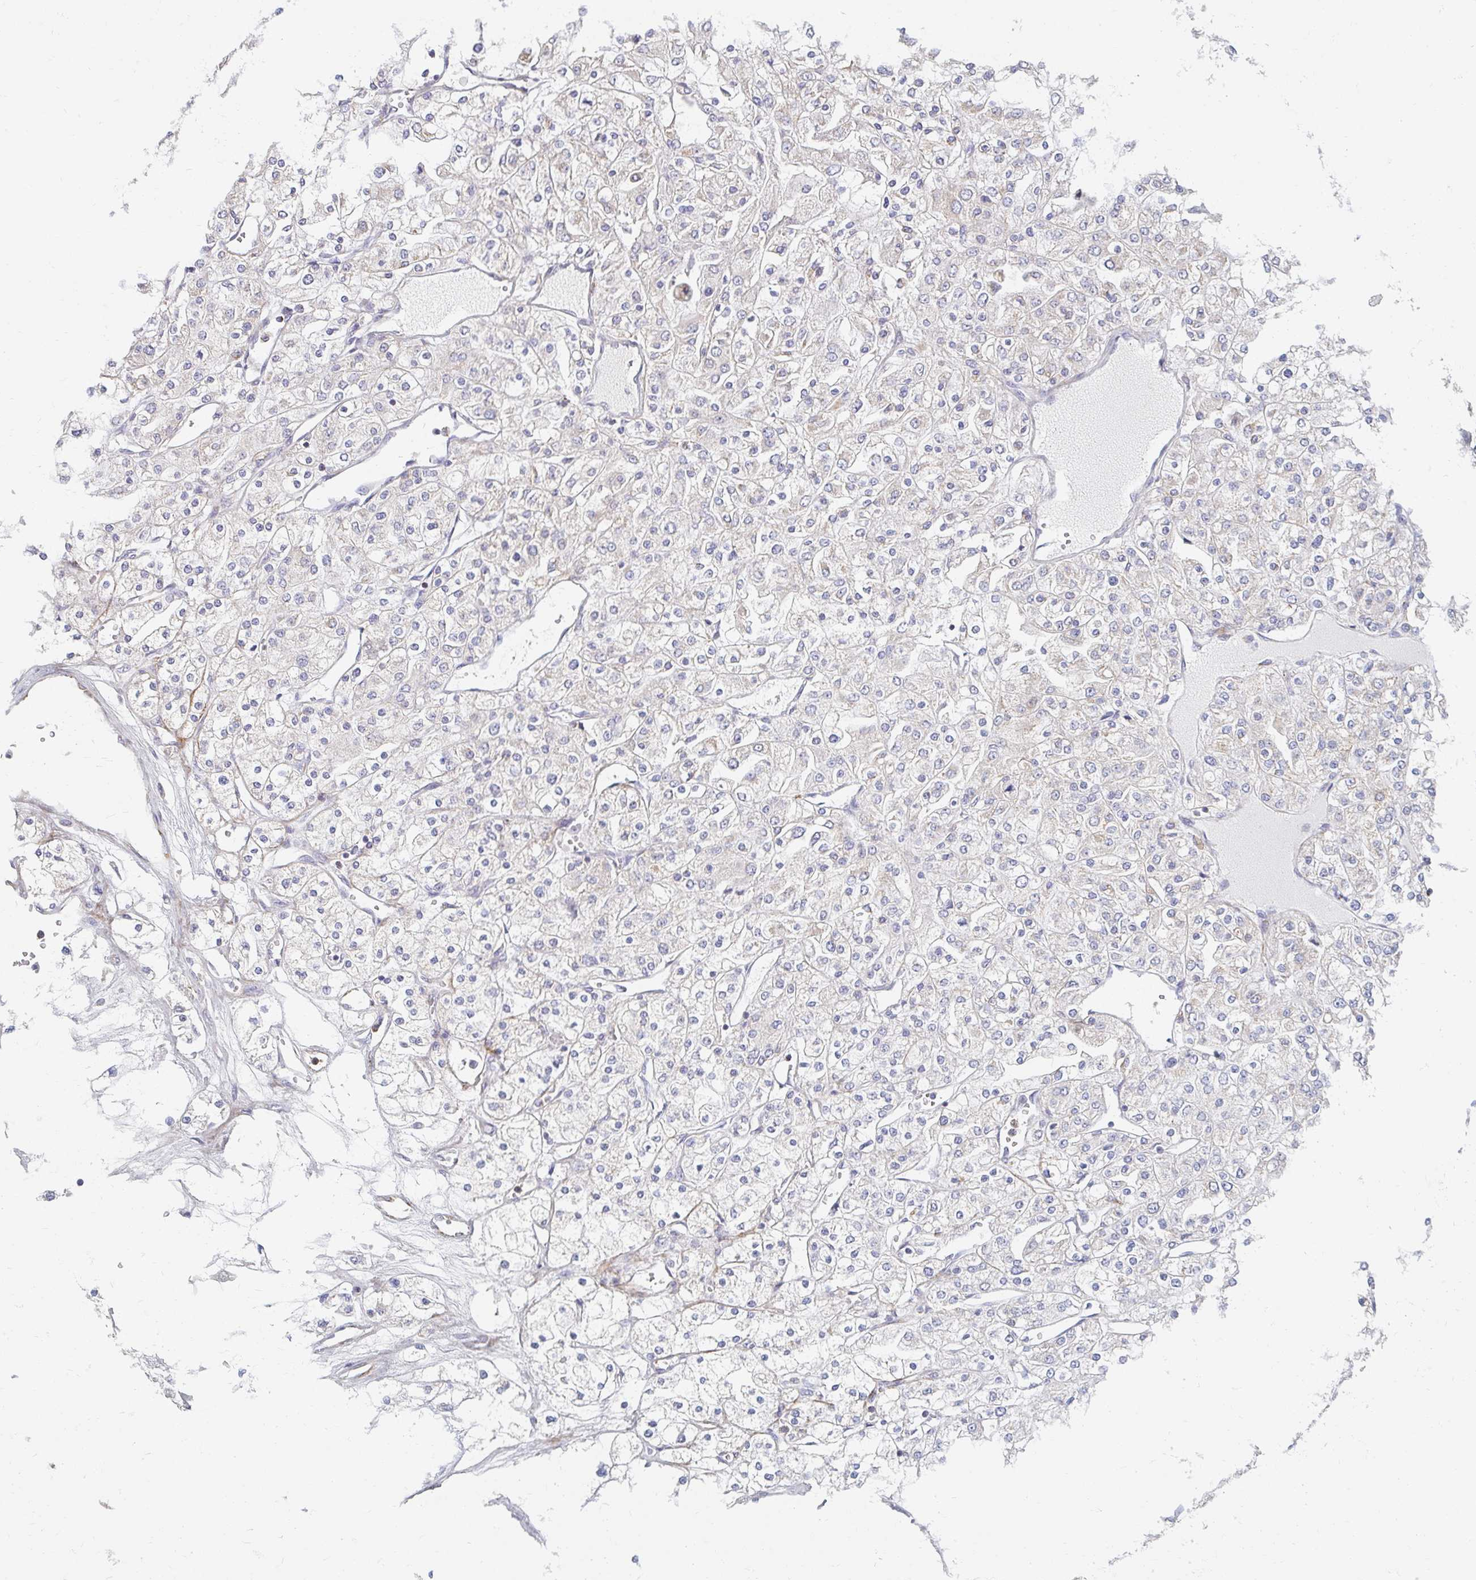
{"staining": {"intensity": "negative", "quantity": "none", "location": "none"}, "tissue": "renal cancer", "cell_type": "Tumor cells", "image_type": "cancer", "snomed": [{"axis": "morphology", "description": "Adenocarcinoma, NOS"}, {"axis": "topography", "description": "Kidney"}], "caption": "Immunohistochemistry (IHC) of human renal adenocarcinoma reveals no positivity in tumor cells.", "gene": "MAVS", "patient": {"sex": "male", "age": 80}}